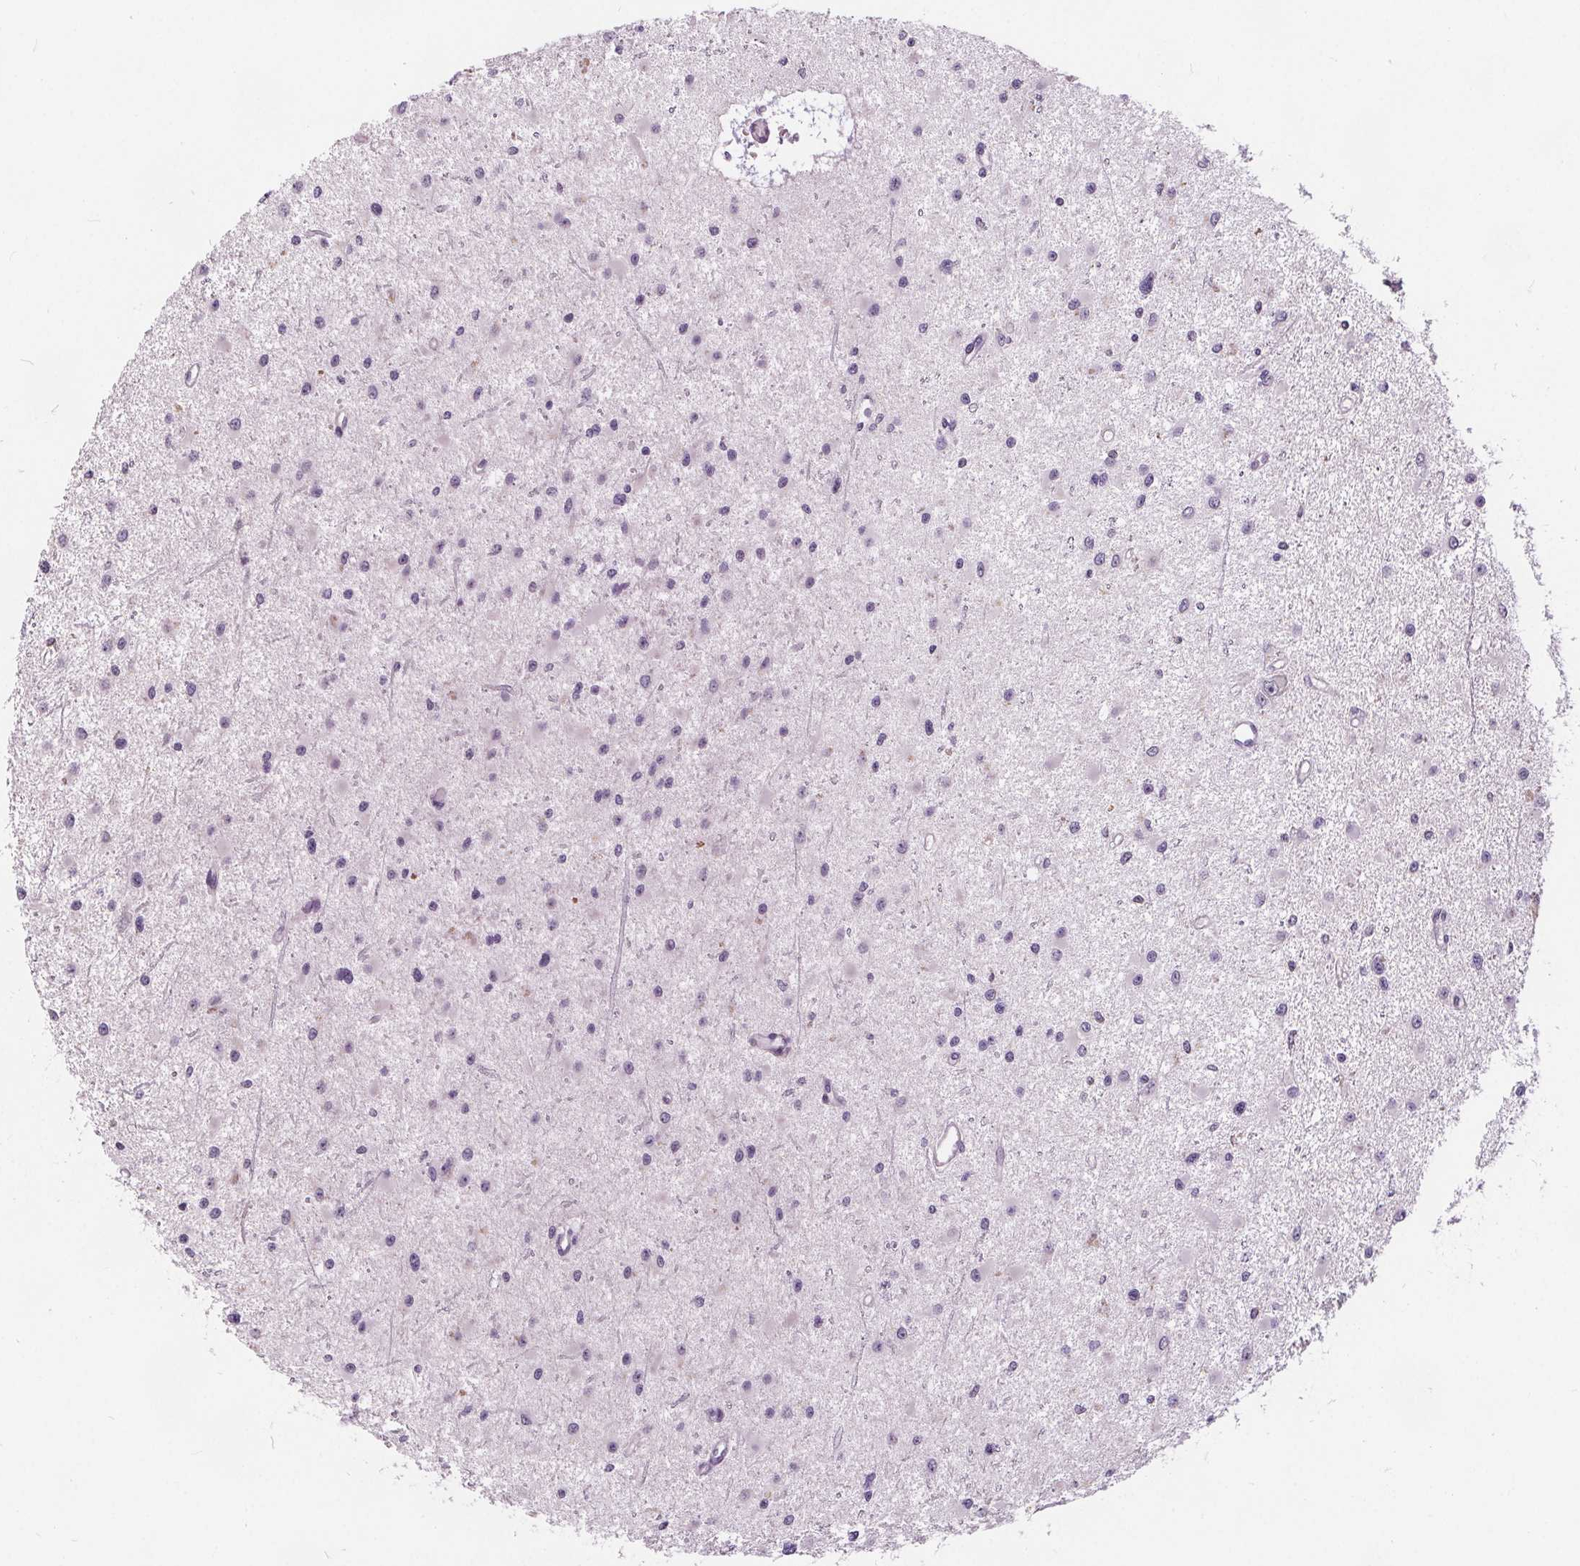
{"staining": {"intensity": "negative", "quantity": "none", "location": "none"}, "tissue": "glioma", "cell_type": "Tumor cells", "image_type": "cancer", "snomed": [{"axis": "morphology", "description": "Glioma, malignant, High grade"}, {"axis": "topography", "description": "Brain"}], "caption": "This is a histopathology image of immunohistochemistry (IHC) staining of malignant high-grade glioma, which shows no staining in tumor cells.", "gene": "HAAO", "patient": {"sex": "male", "age": 54}}